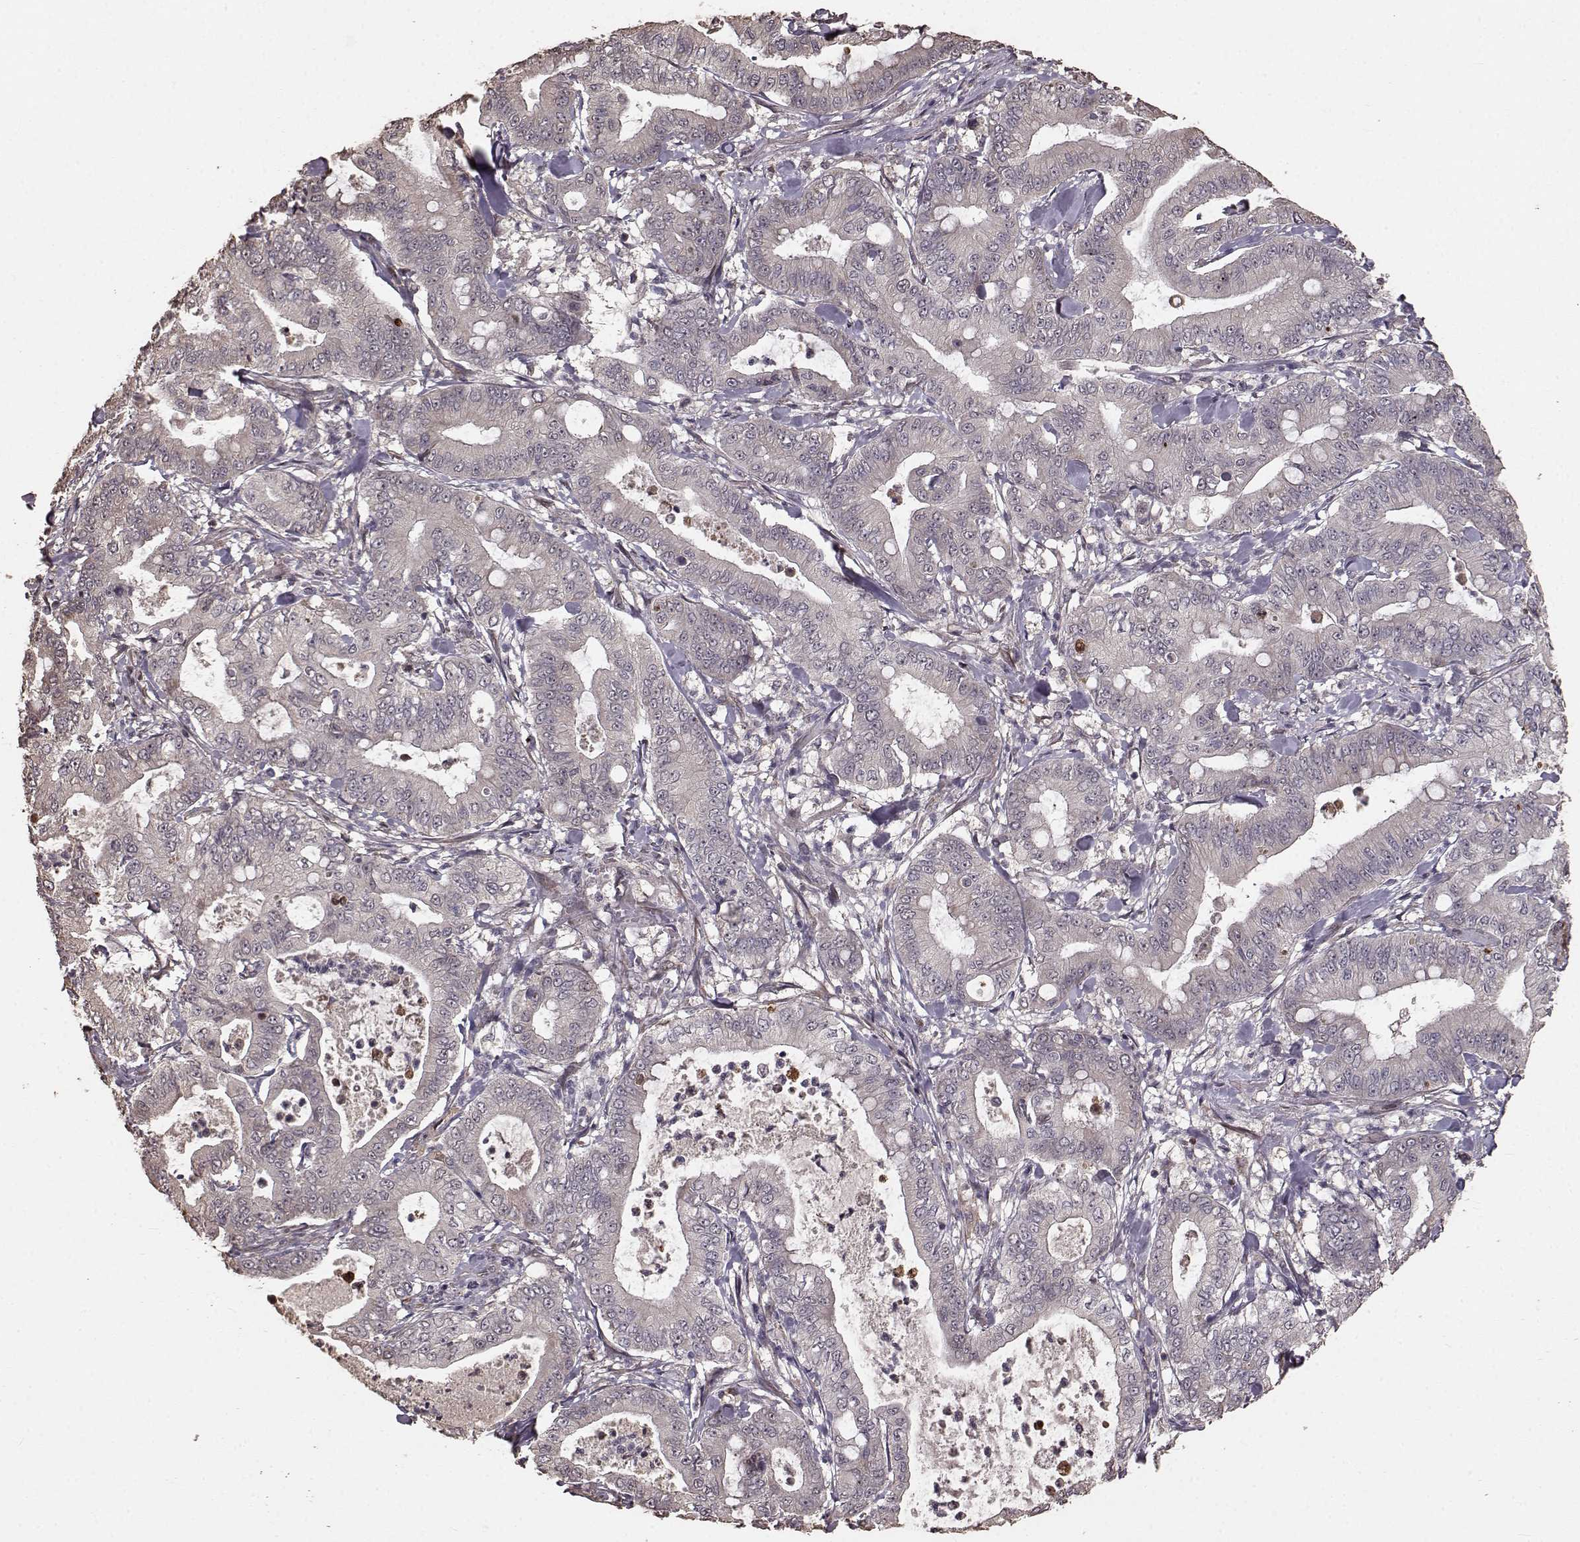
{"staining": {"intensity": "weak", "quantity": "<25%", "location": "cytoplasmic/membranous"}, "tissue": "pancreatic cancer", "cell_type": "Tumor cells", "image_type": "cancer", "snomed": [{"axis": "morphology", "description": "Adenocarcinoma, NOS"}, {"axis": "topography", "description": "Pancreas"}], "caption": "The immunohistochemistry (IHC) photomicrograph has no significant expression in tumor cells of pancreatic cancer tissue. (DAB immunohistochemistry (IHC), high magnification).", "gene": "USP15", "patient": {"sex": "male", "age": 71}}